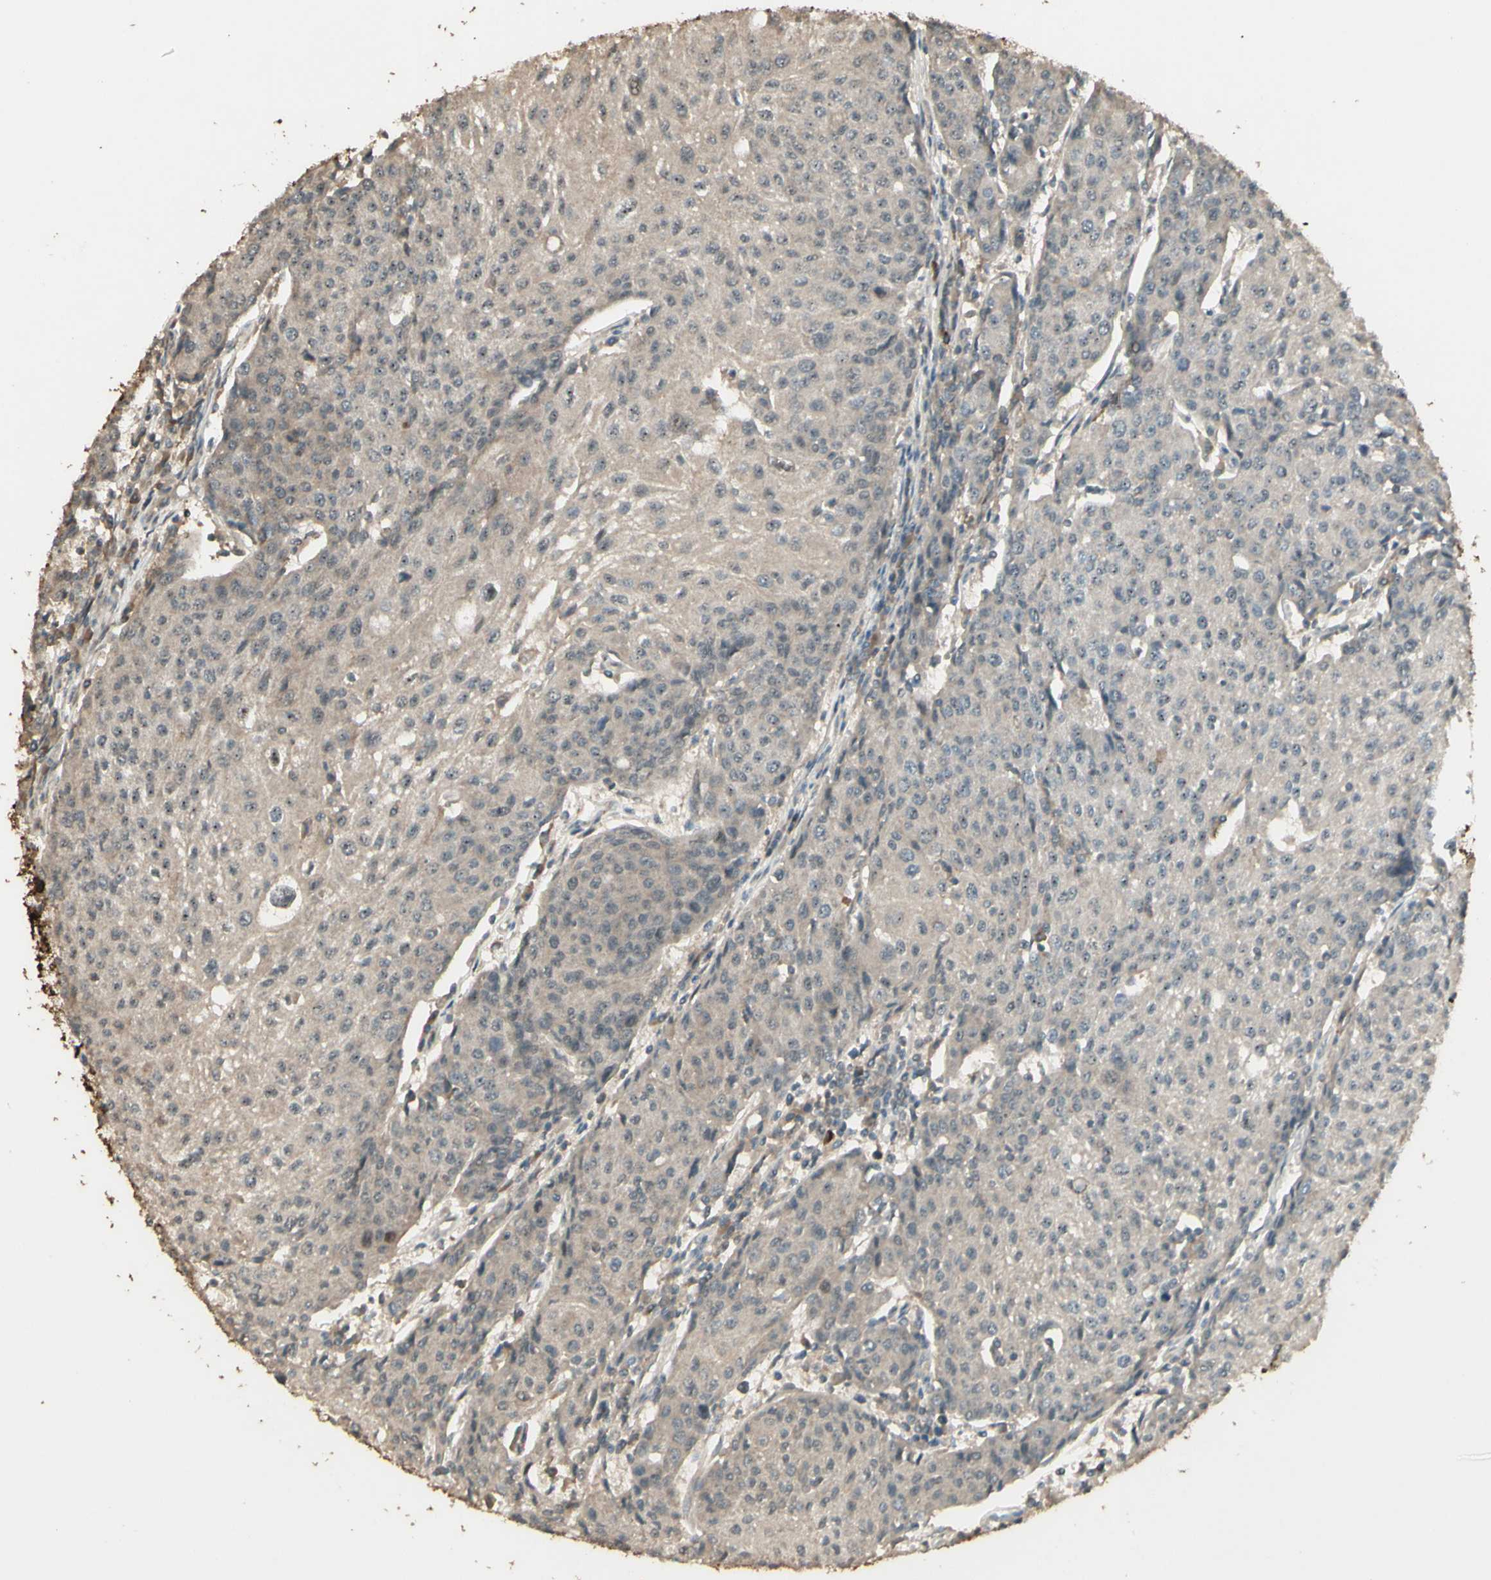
{"staining": {"intensity": "weak", "quantity": ">75%", "location": "cytoplasmic/membranous"}, "tissue": "urothelial cancer", "cell_type": "Tumor cells", "image_type": "cancer", "snomed": [{"axis": "morphology", "description": "Urothelial carcinoma, High grade"}, {"axis": "topography", "description": "Urinary bladder"}], "caption": "Protein staining of urothelial cancer tissue displays weak cytoplasmic/membranous staining in about >75% of tumor cells.", "gene": "GNAS", "patient": {"sex": "female", "age": 85}}